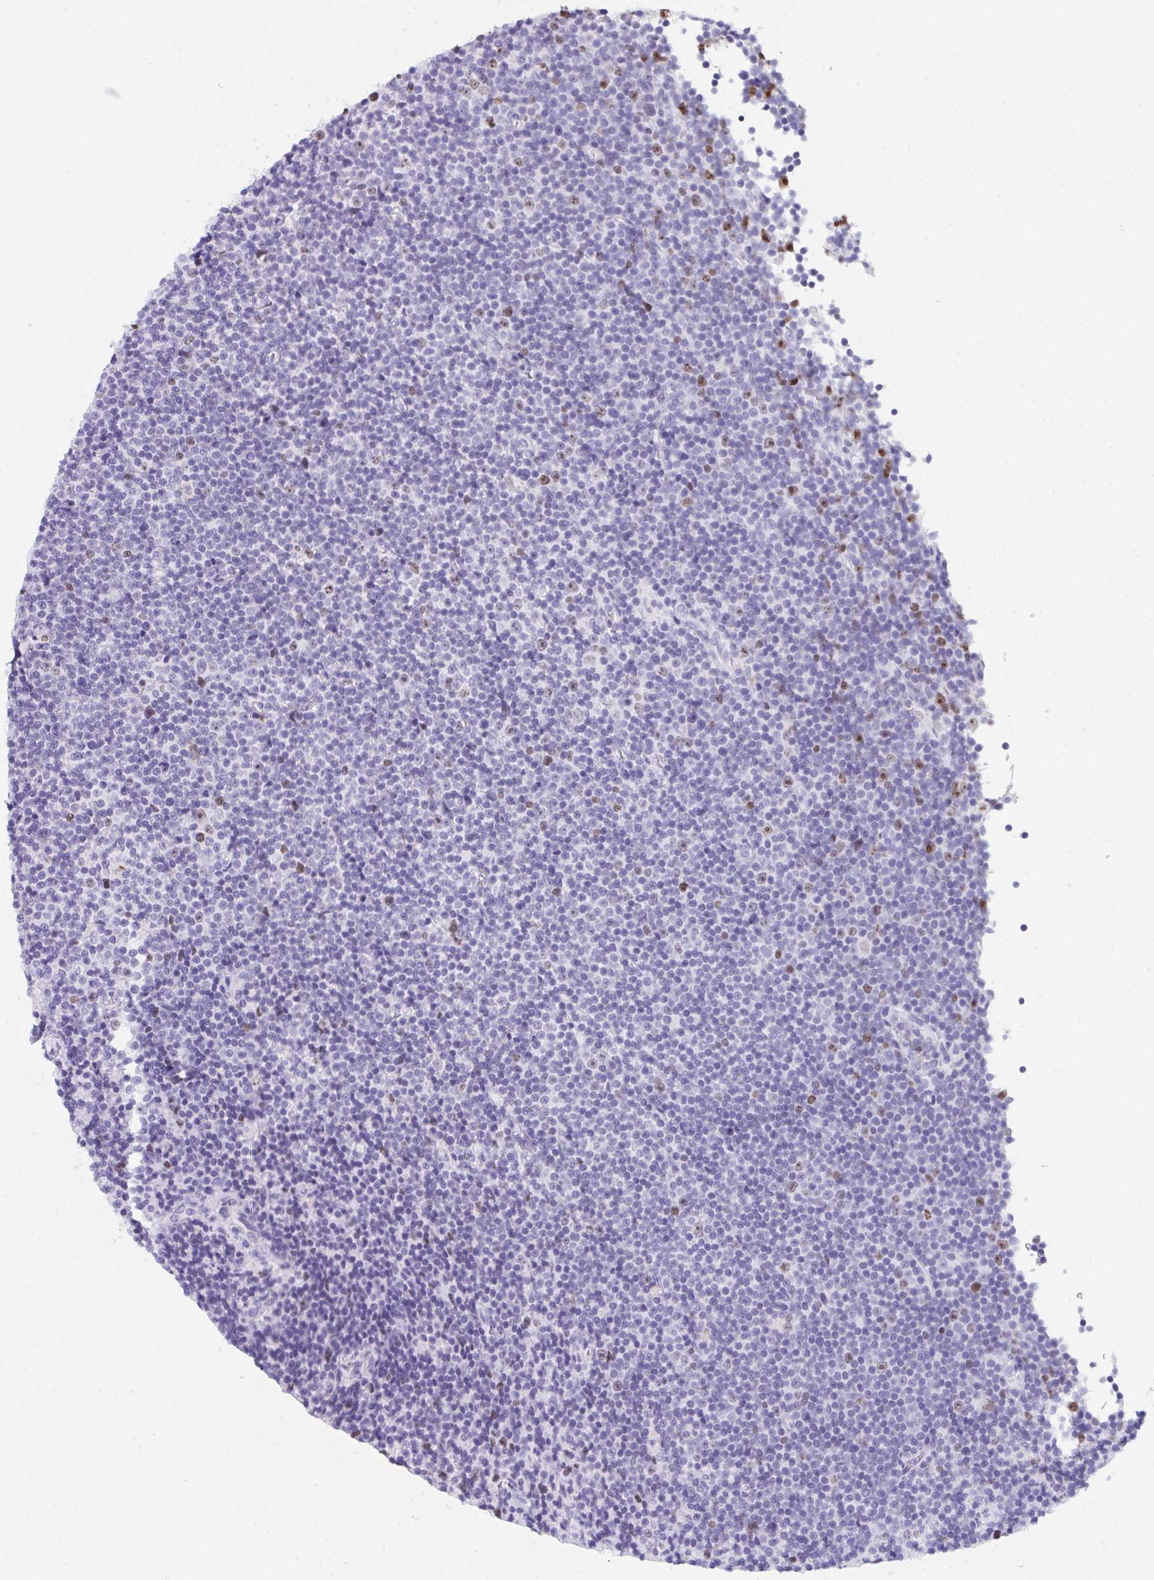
{"staining": {"intensity": "negative", "quantity": "none", "location": "none"}, "tissue": "lymphoma", "cell_type": "Tumor cells", "image_type": "cancer", "snomed": [{"axis": "morphology", "description": "Malignant lymphoma, non-Hodgkin's type, Low grade"}, {"axis": "topography", "description": "Lymph node"}], "caption": "Lymphoma was stained to show a protein in brown. There is no significant positivity in tumor cells.", "gene": "SUZ12", "patient": {"sex": "female", "age": 67}}